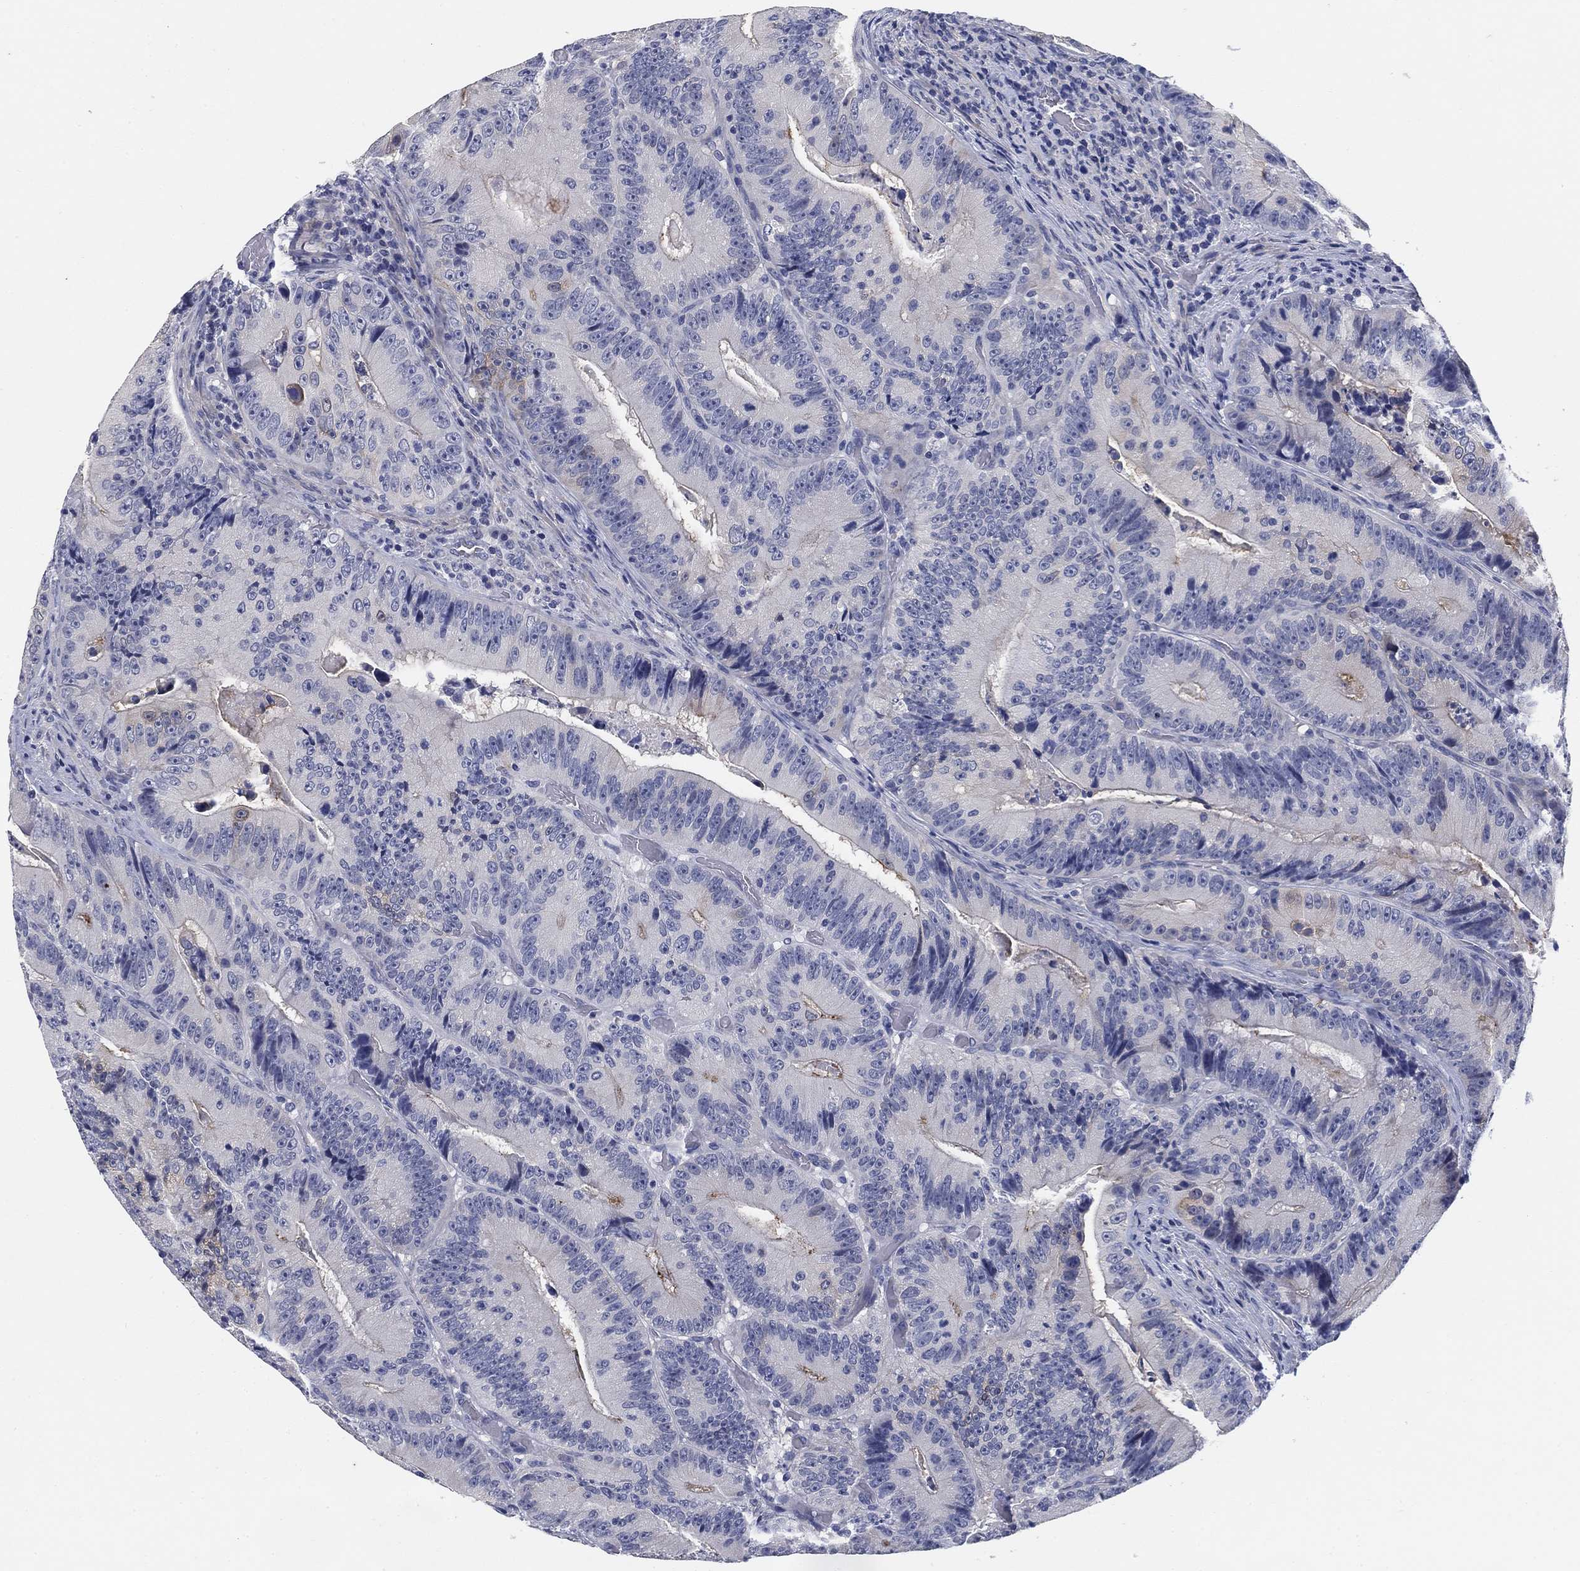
{"staining": {"intensity": "weak", "quantity": "<25%", "location": "cytoplasmic/membranous"}, "tissue": "colorectal cancer", "cell_type": "Tumor cells", "image_type": "cancer", "snomed": [{"axis": "morphology", "description": "Adenocarcinoma, NOS"}, {"axis": "topography", "description": "Colon"}], "caption": "The IHC photomicrograph has no significant staining in tumor cells of adenocarcinoma (colorectal) tissue.", "gene": "CLUL1", "patient": {"sex": "female", "age": 86}}